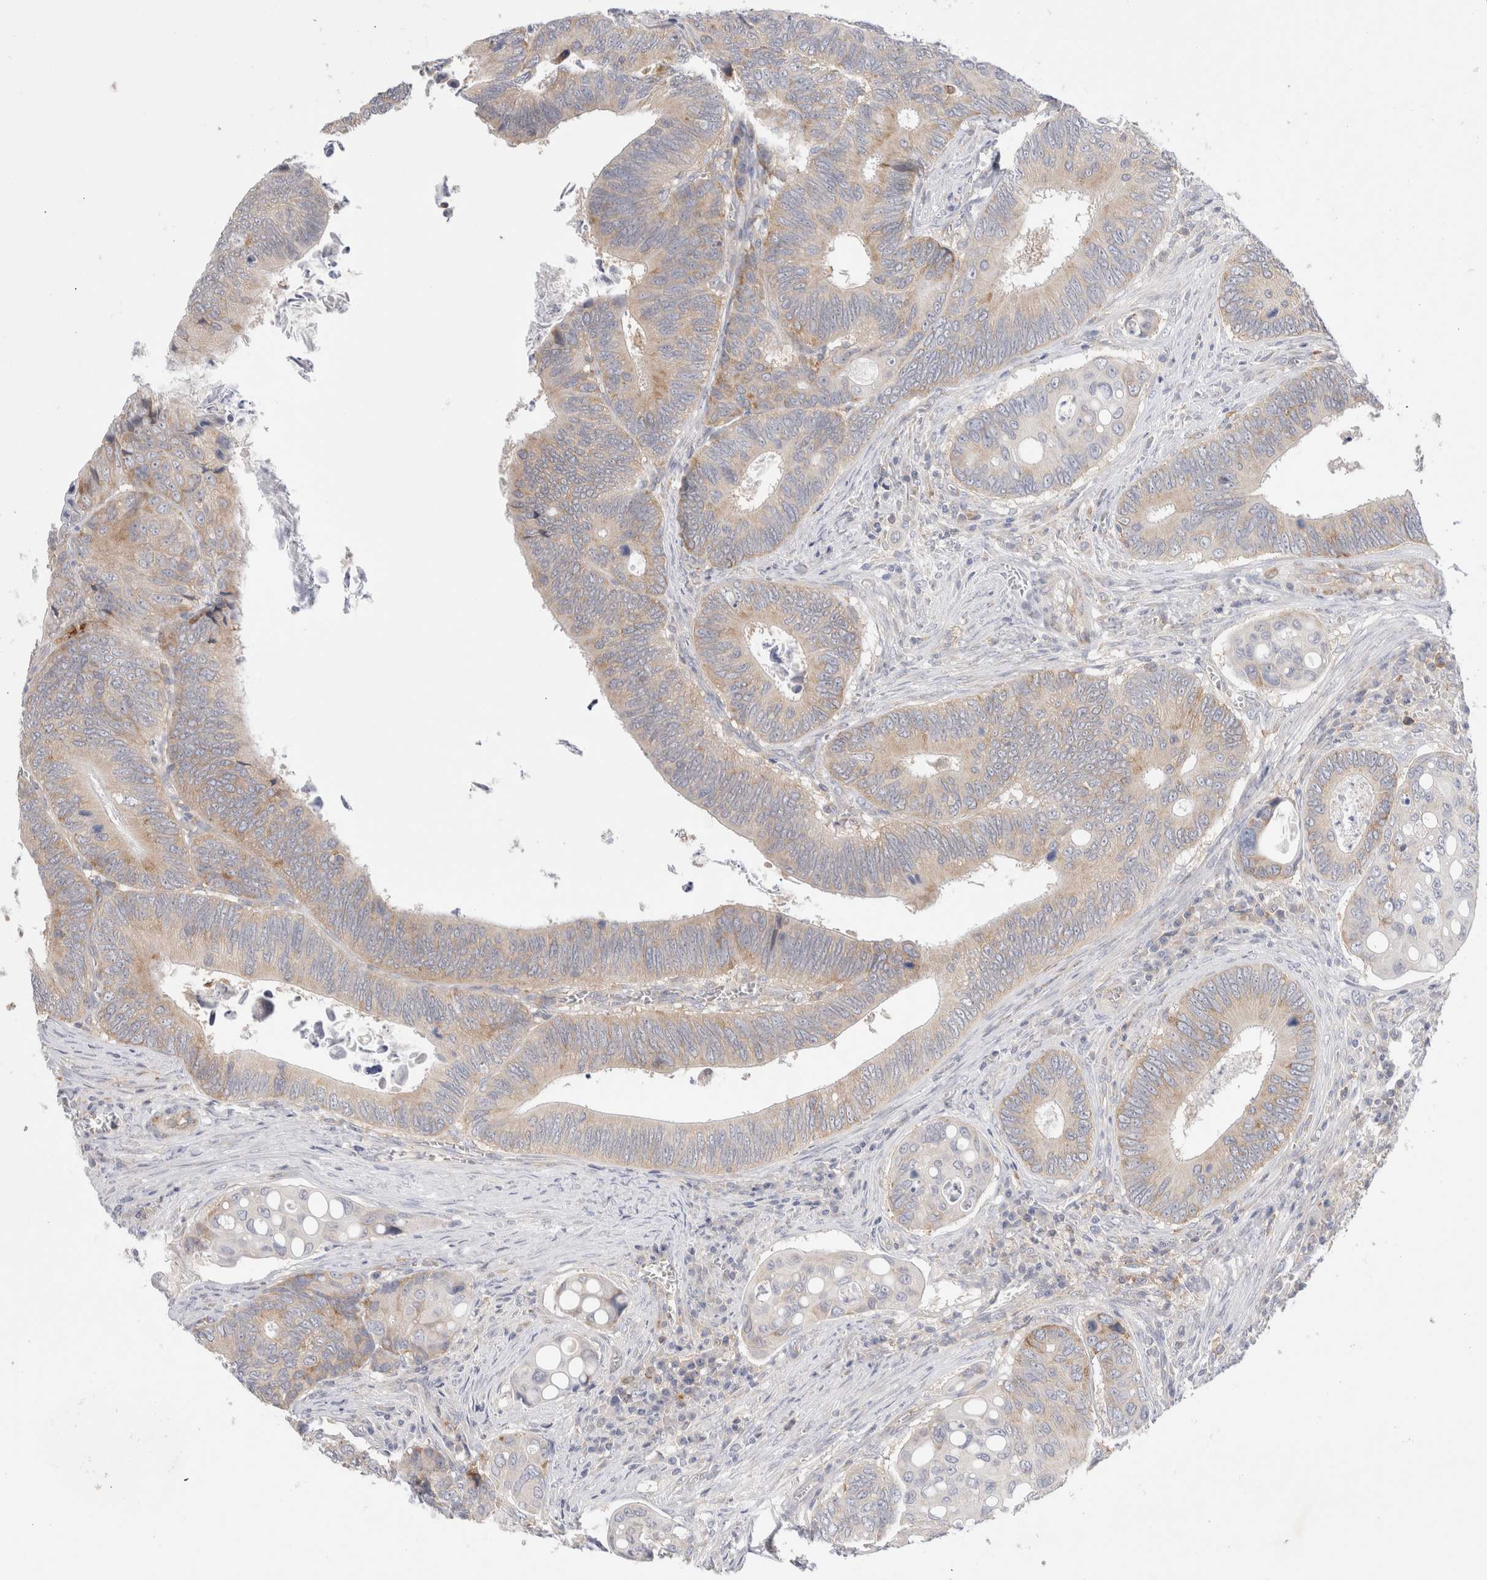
{"staining": {"intensity": "weak", "quantity": "<25%", "location": "cytoplasmic/membranous"}, "tissue": "colorectal cancer", "cell_type": "Tumor cells", "image_type": "cancer", "snomed": [{"axis": "morphology", "description": "Inflammation, NOS"}, {"axis": "morphology", "description": "Adenocarcinoma, NOS"}, {"axis": "topography", "description": "Colon"}], "caption": "High magnification brightfield microscopy of colorectal adenocarcinoma stained with DAB (brown) and counterstained with hematoxylin (blue): tumor cells show no significant positivity.", "gene": "ZNF23", "patient": {"sex": "male", "age": 72}}